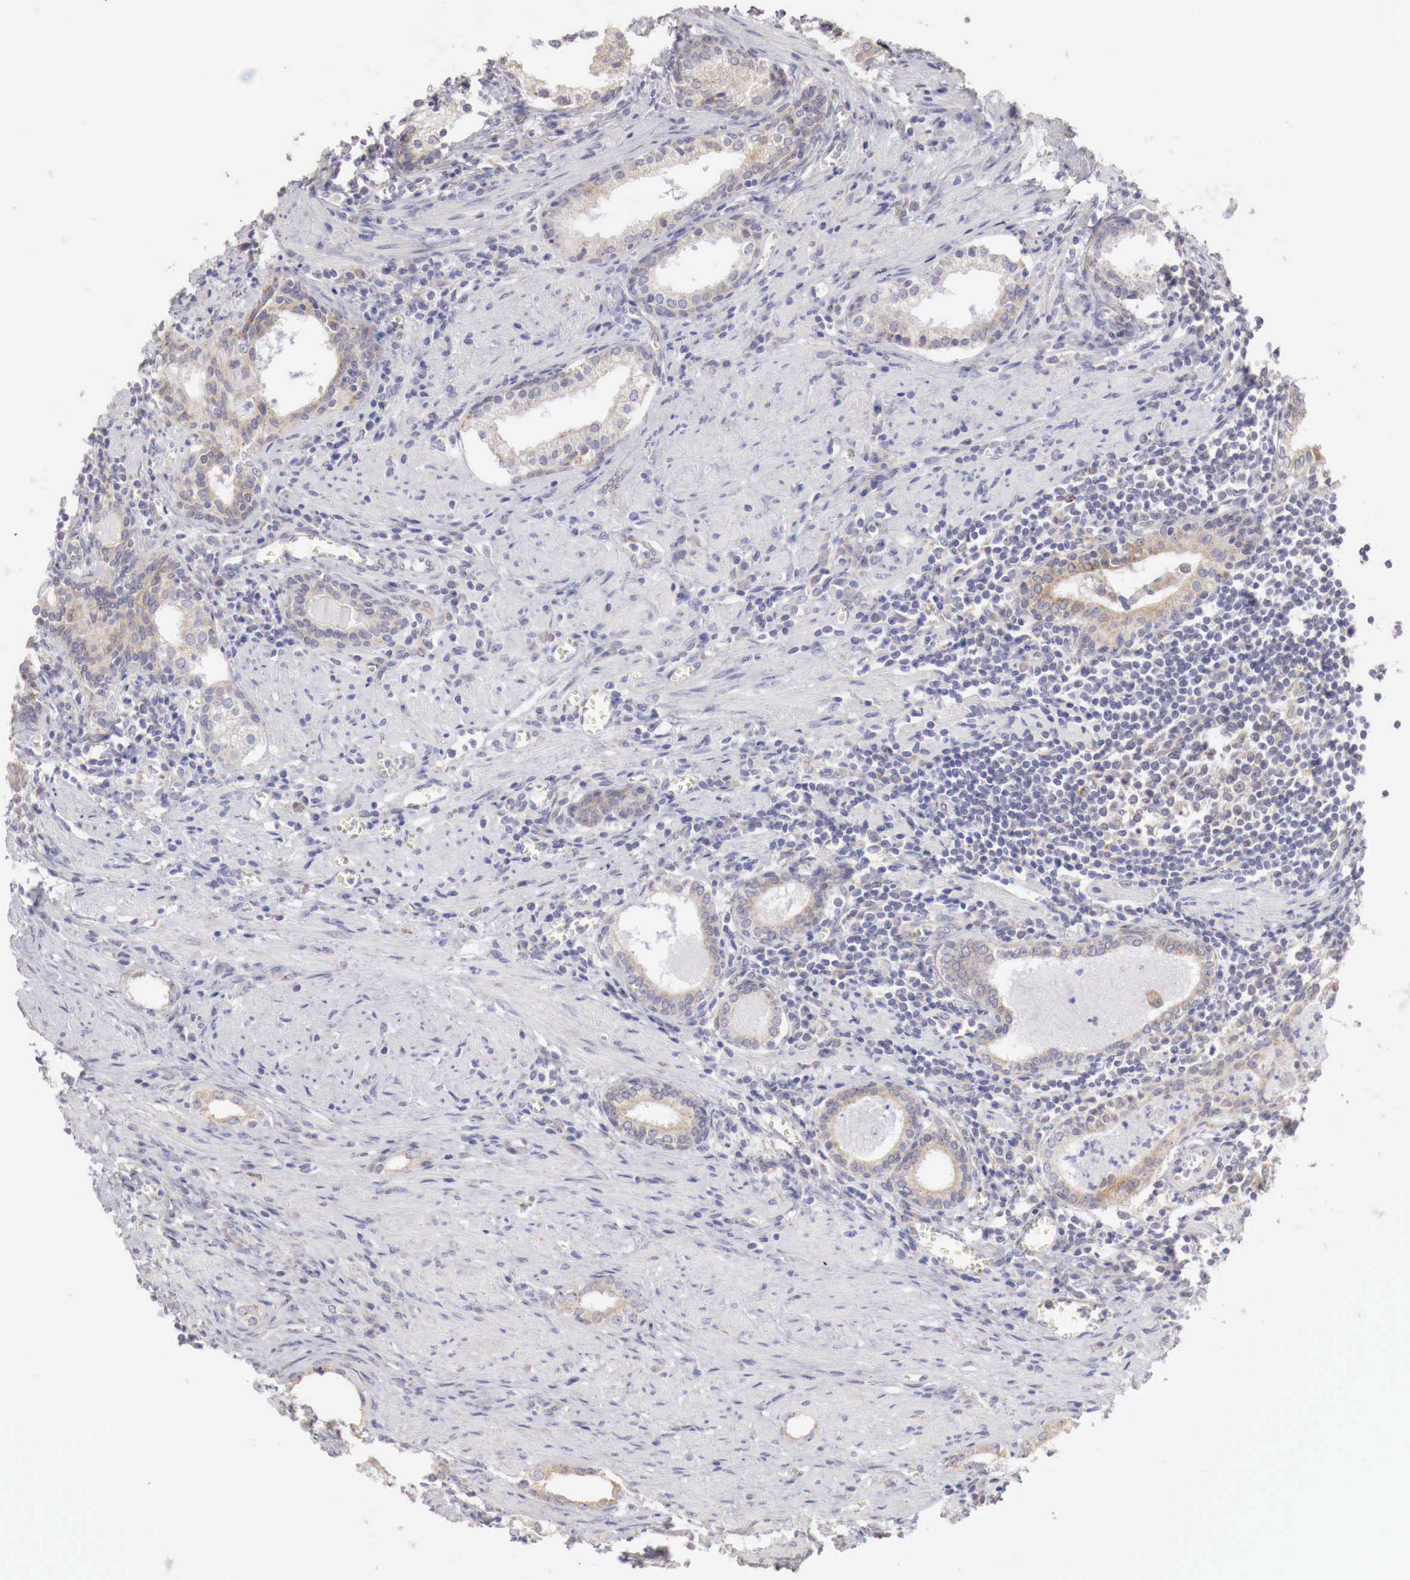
{"staining": {"intensity": "weak", "quantity": "25%-75%", "location": "cytoplasmic/membranous"}, "tissue": "prostate cancer", "cell_type": "Tumor cells", "image_type": "cancer", "snomed": [{"axis": "morphology", "description": "Adenocarcinoma, Medium grade"}, {"axis": "topography", "description": "Prostate"}], "caption": "The photomicrograph exhibits staining of prostate cancer (medium-grade adenocarcinoma), revealing weak cytoplasmic/membranous protein staining (brown color) within tumor cells.", "gene": "NSDHL", "patient": {"sex": "male", "age": 73}}